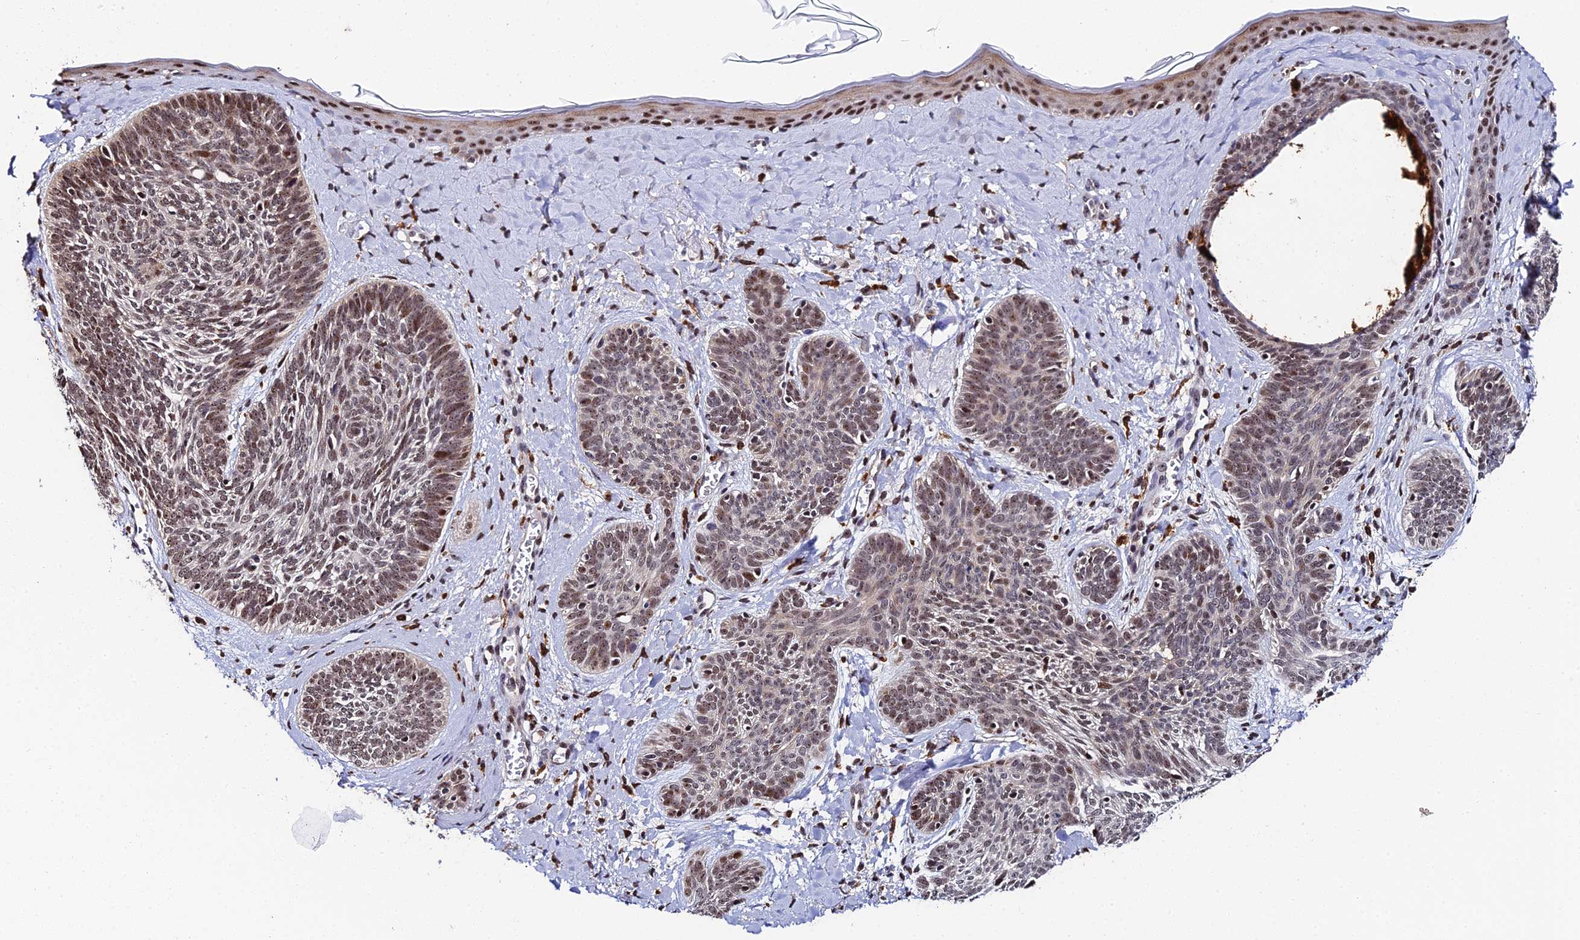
{"staining": {"intensity": "moderate", "quantity": ">75%", "location": "nuclear"}, "tissue": "skin cancer", "cell_type": "Tumor cells", "image_type": "cancer", "snomed": [{"axis": "morphology", "description": "Basal cell carcinoma"}, {"axis": "topography", "description": "Skin"}], "caption": "This is a micrograph of immunohistochemistry staining of skin cancer (basal cell carcinoma), which shows moderate expression in the nuclear of tumor cells.", "gene": "TIFA", "patient": {"sex": "female", "age": 81}}